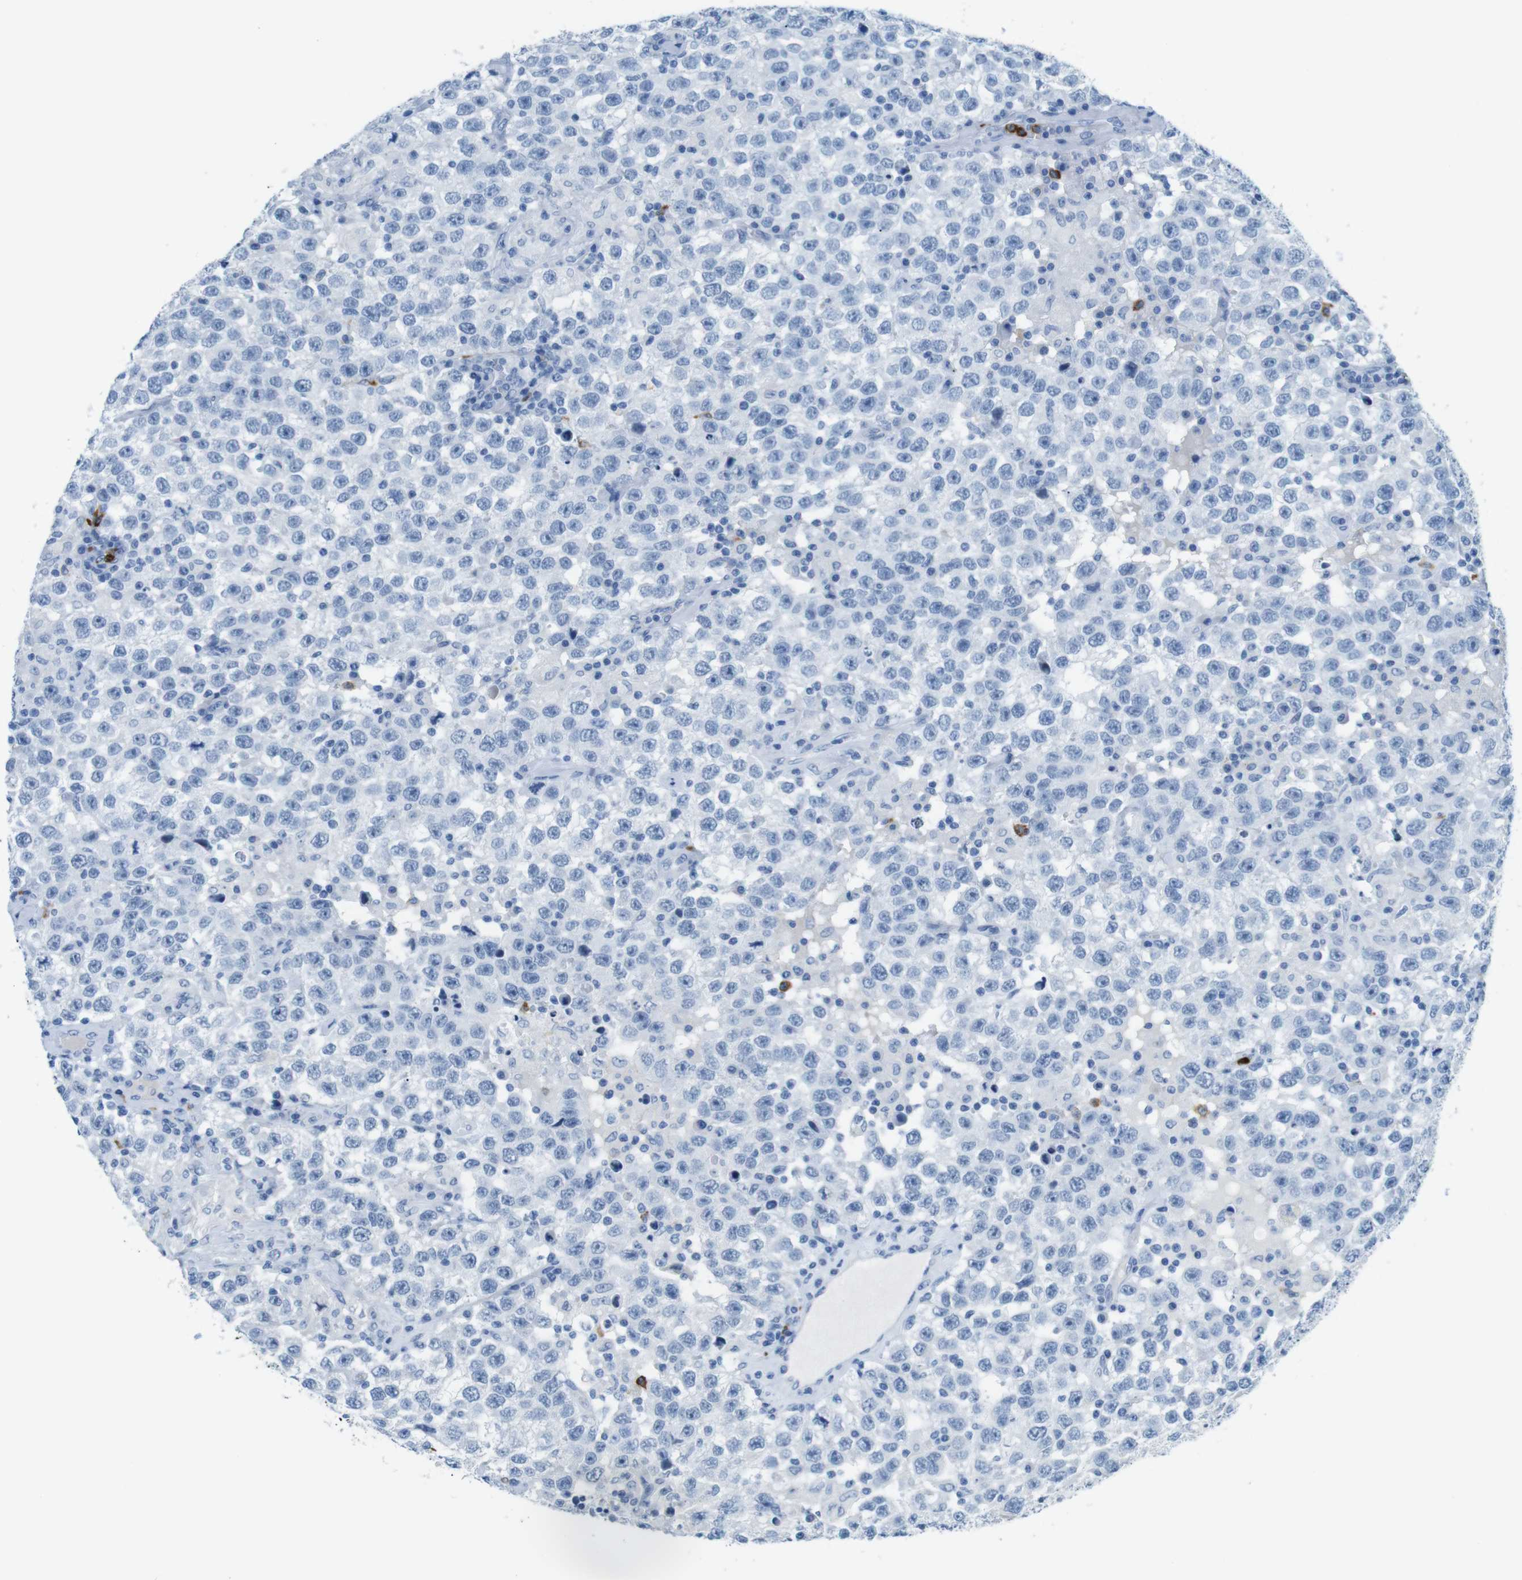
{"staining": {"intensity": "negative", "quantity": "none", "location": "none"}, "tissue": "testis cancer", "cell_type": "Tumor cells", "image_type": "cancer", "snomed": [{"axis": "morphology", "description": "Seminoma, NOS"}, {"axis": "topography", "description": "Testis"}], "caption": "Immunohistochemistry of testis cancer shows no expression in tumor cells.", "gene": "MCEMP1", "patient": {"sex": "male", "age": 41}}